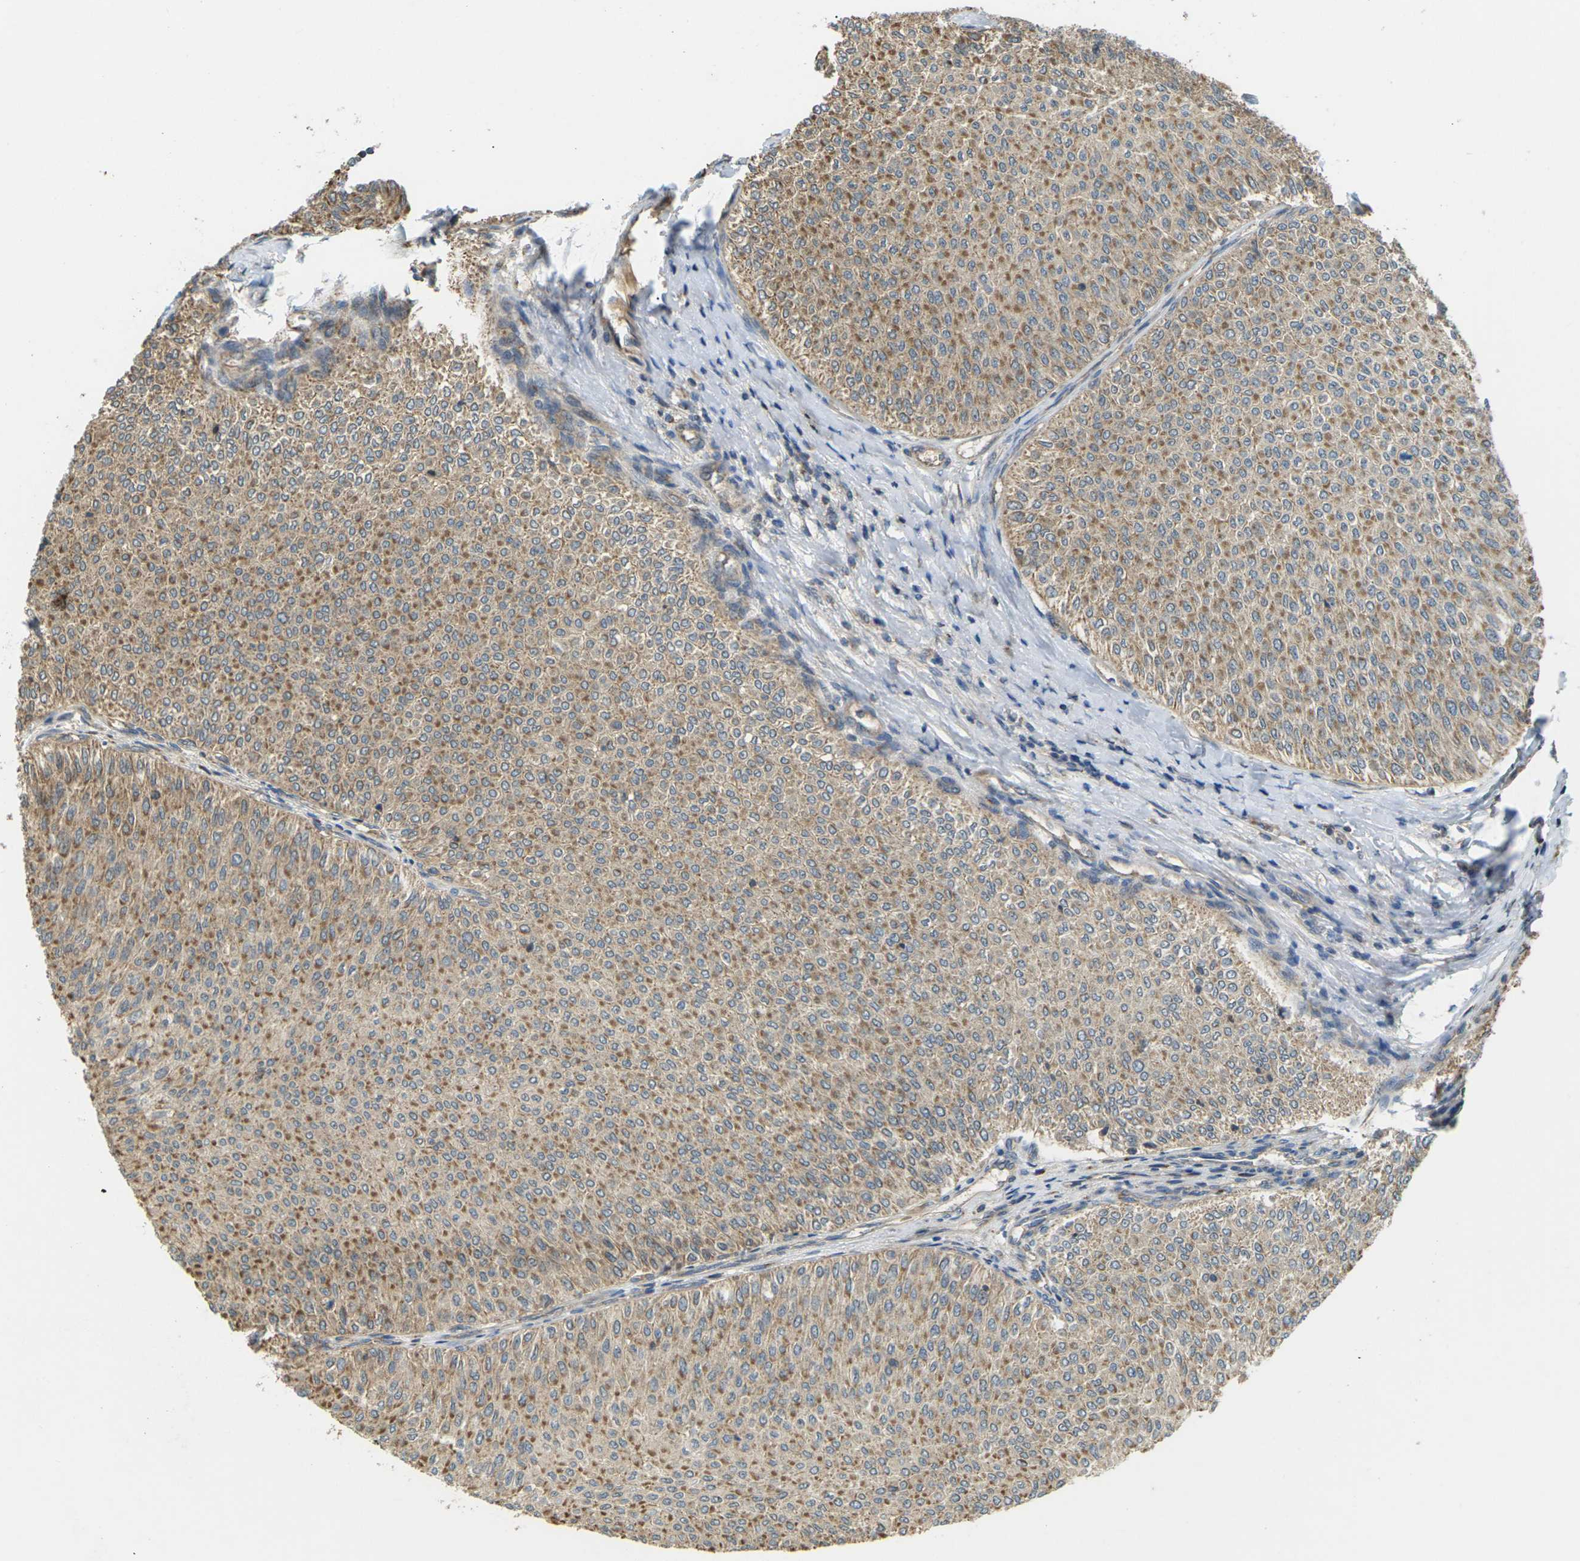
{"staining": {"intensity": "moderate", "quantity": ">75%", "location": "cytoplasmic/membranous"}, "tissue": "urothelial cancer", "cell_type": "Tumor cells", "image_type": "cancer", "snomed": [{"axis": "morphology", "description": "Urothelial carcinoma, Low grade"}, {"axis": "topography", "description": "Urinary bladder"}], "caption": "Brown immunohistochemical staining in urothelial cancer shows moderate cytoplasmic/membranous expression in approximately >75% of tumor cells.", "gene": "KSR1", "patient": {"sex": "male", "age": 78}}